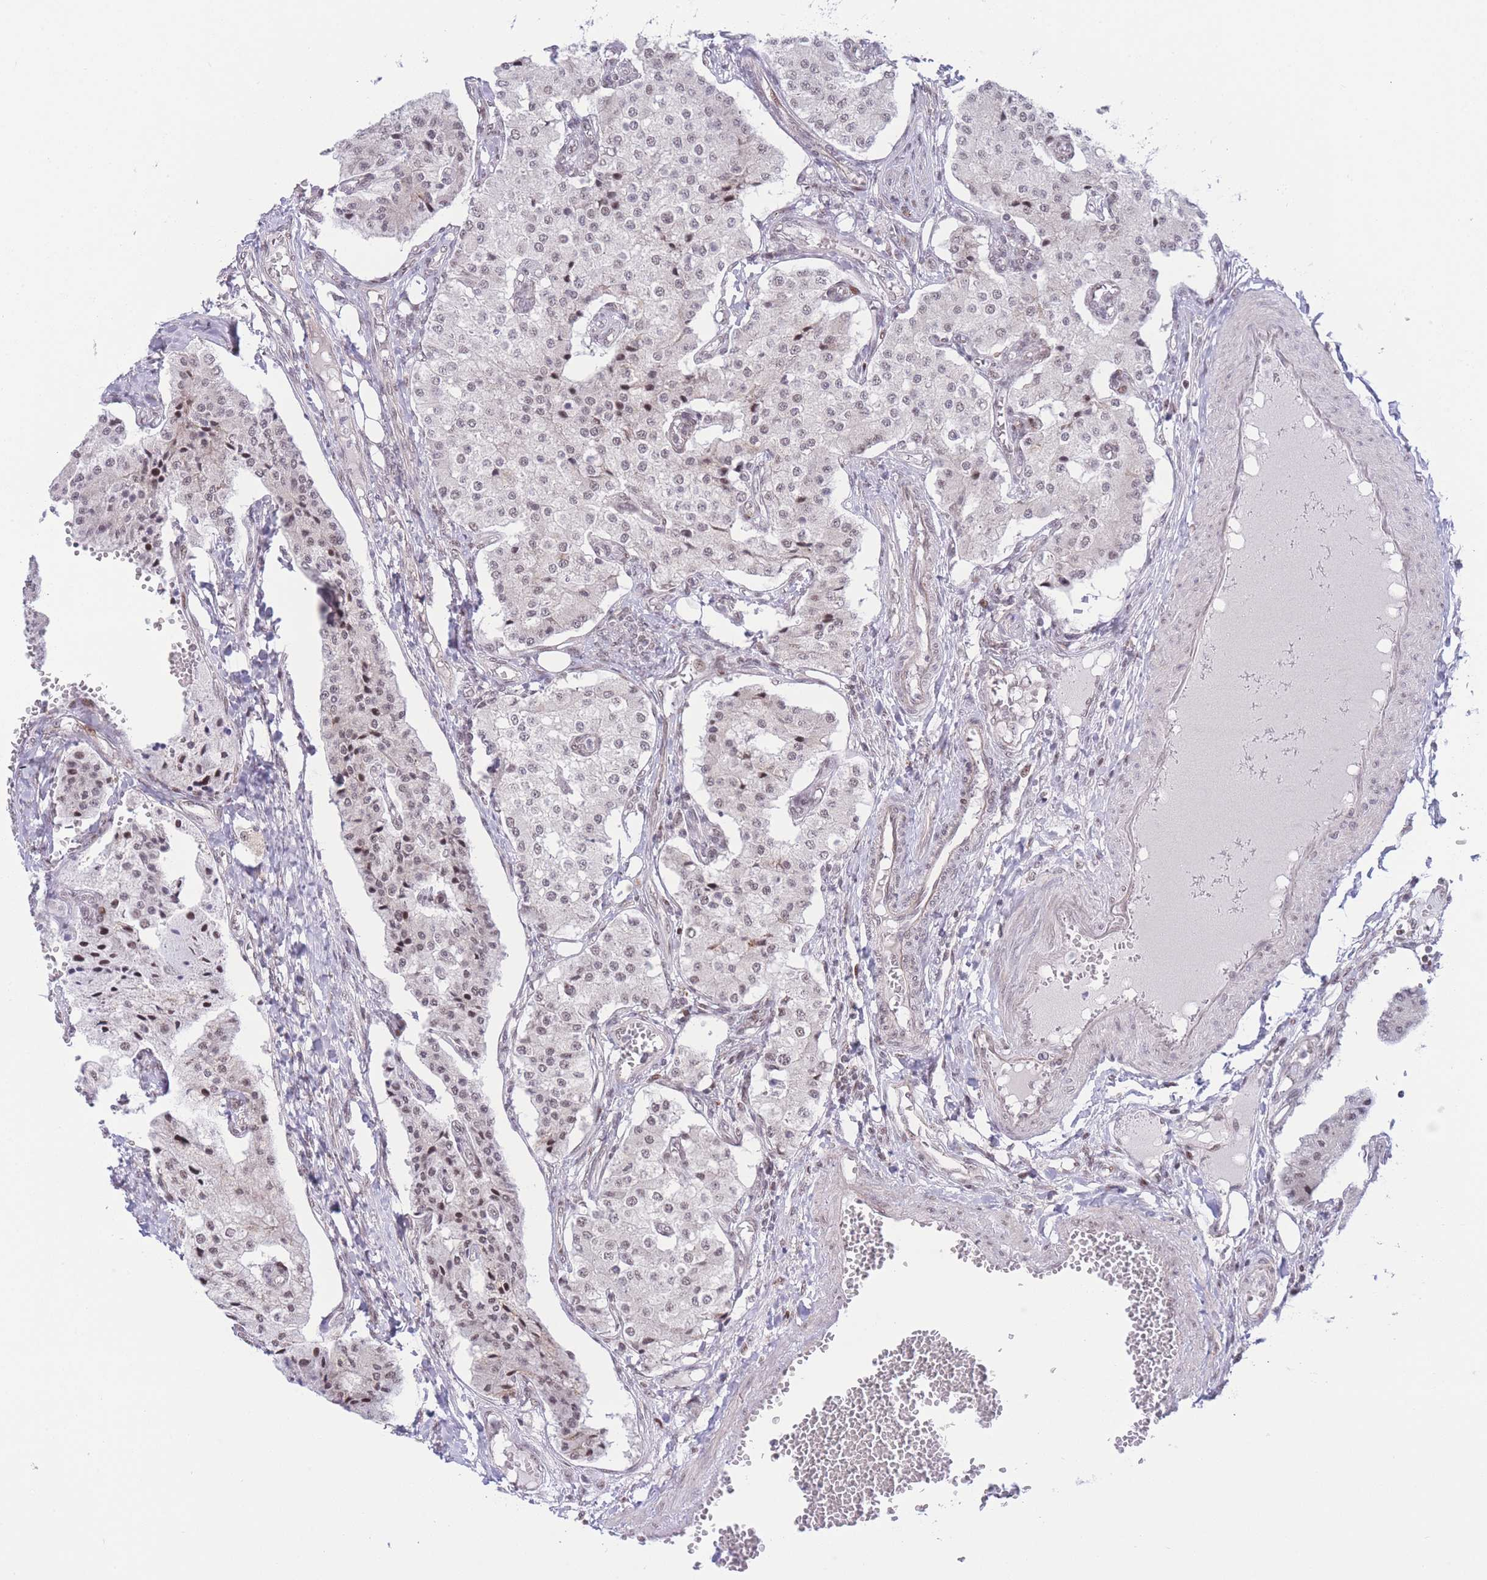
{"staining": {"intensity": "weak", "quantity": "25%-75%", "location": "nuclear"}, "tissue": "carcinoid", "cell_type": "Tumor cells", "image_type": "cancer", "snomed": [{"axis": "morphology", "description": "Carcinoid, malignant, NOS"}, {"axis": "topography", "description": "Colon"}], "caption": "Protein expression analysis of human malignant carcinoid reveals weak nuclear staining in approximately 25%-75% of tumor cells. (DAB (3,3'-diaminobenzidine) IHC with brightfield microscopy, high magnification).", "gene": "PCIF1", "patient": {"sex": "female", "age": 52}}